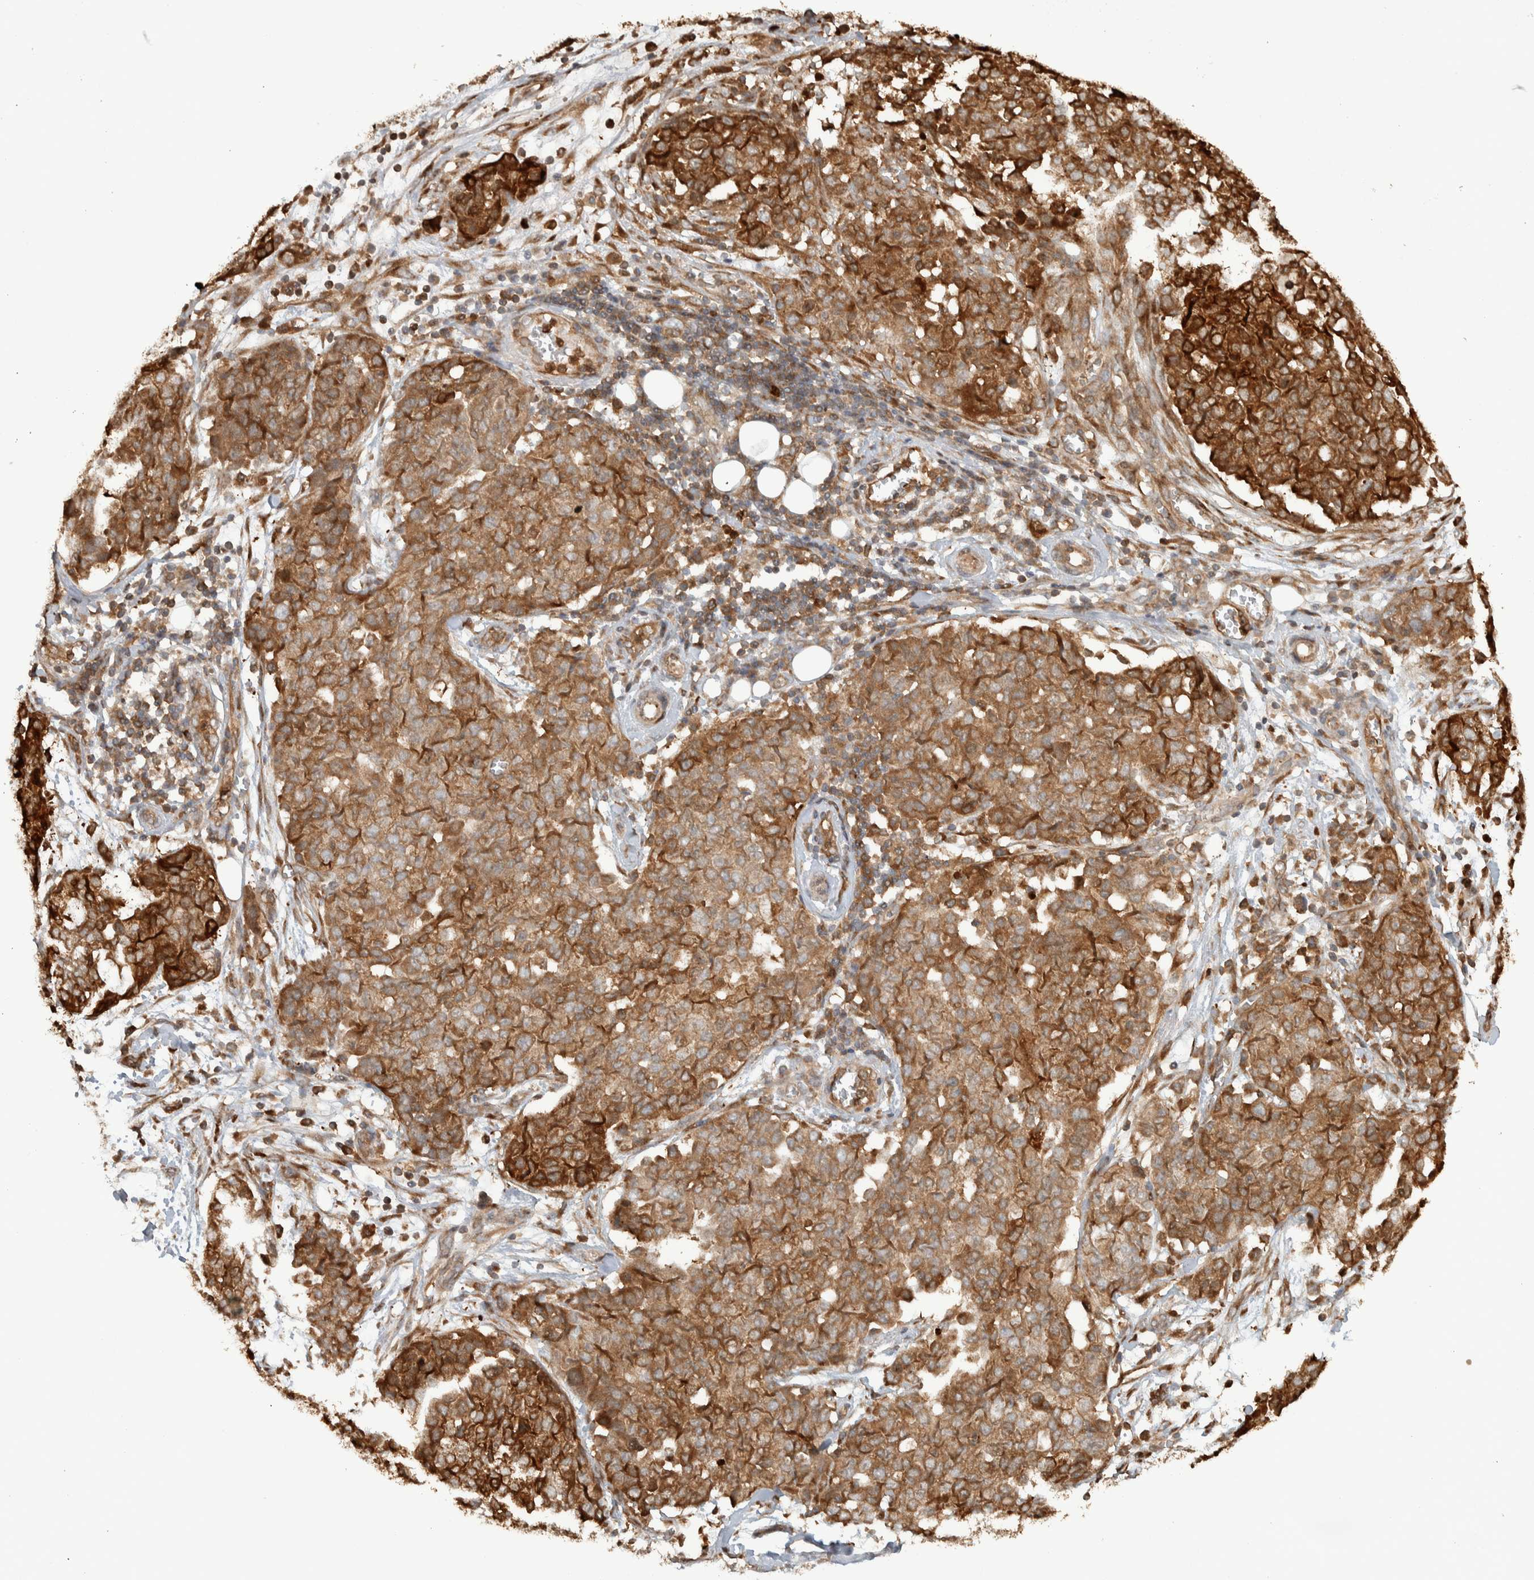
{"staining": {"intensity": "strong", "quantity": ">75%", "location": "cytoplasmic/membranous"}, "tissue": "ovarian cancer", "cell_type": "Tumor cells", "image_type": "cancer", "snomed": [{"axis": "morphology", "description": "Cystadenocarcinoma, serous, NOS"}, {"axis": "topography", "description": "Soft tissue"}, {"axis": "topography", "description": "Ovary"}], "caption": "Ovarian serous cystadenocarcinoma was stained to show a protein in brown. There is high levels of strong cytoplasmic/membranous positivity in about >75% of tumor cells. (DAB (3,3'-diaminobenzidine) = brown stain, brightfield microscopy at high magnification).", "gene": "CNTROB", "patient": {"sex": "female", "age": 57}}